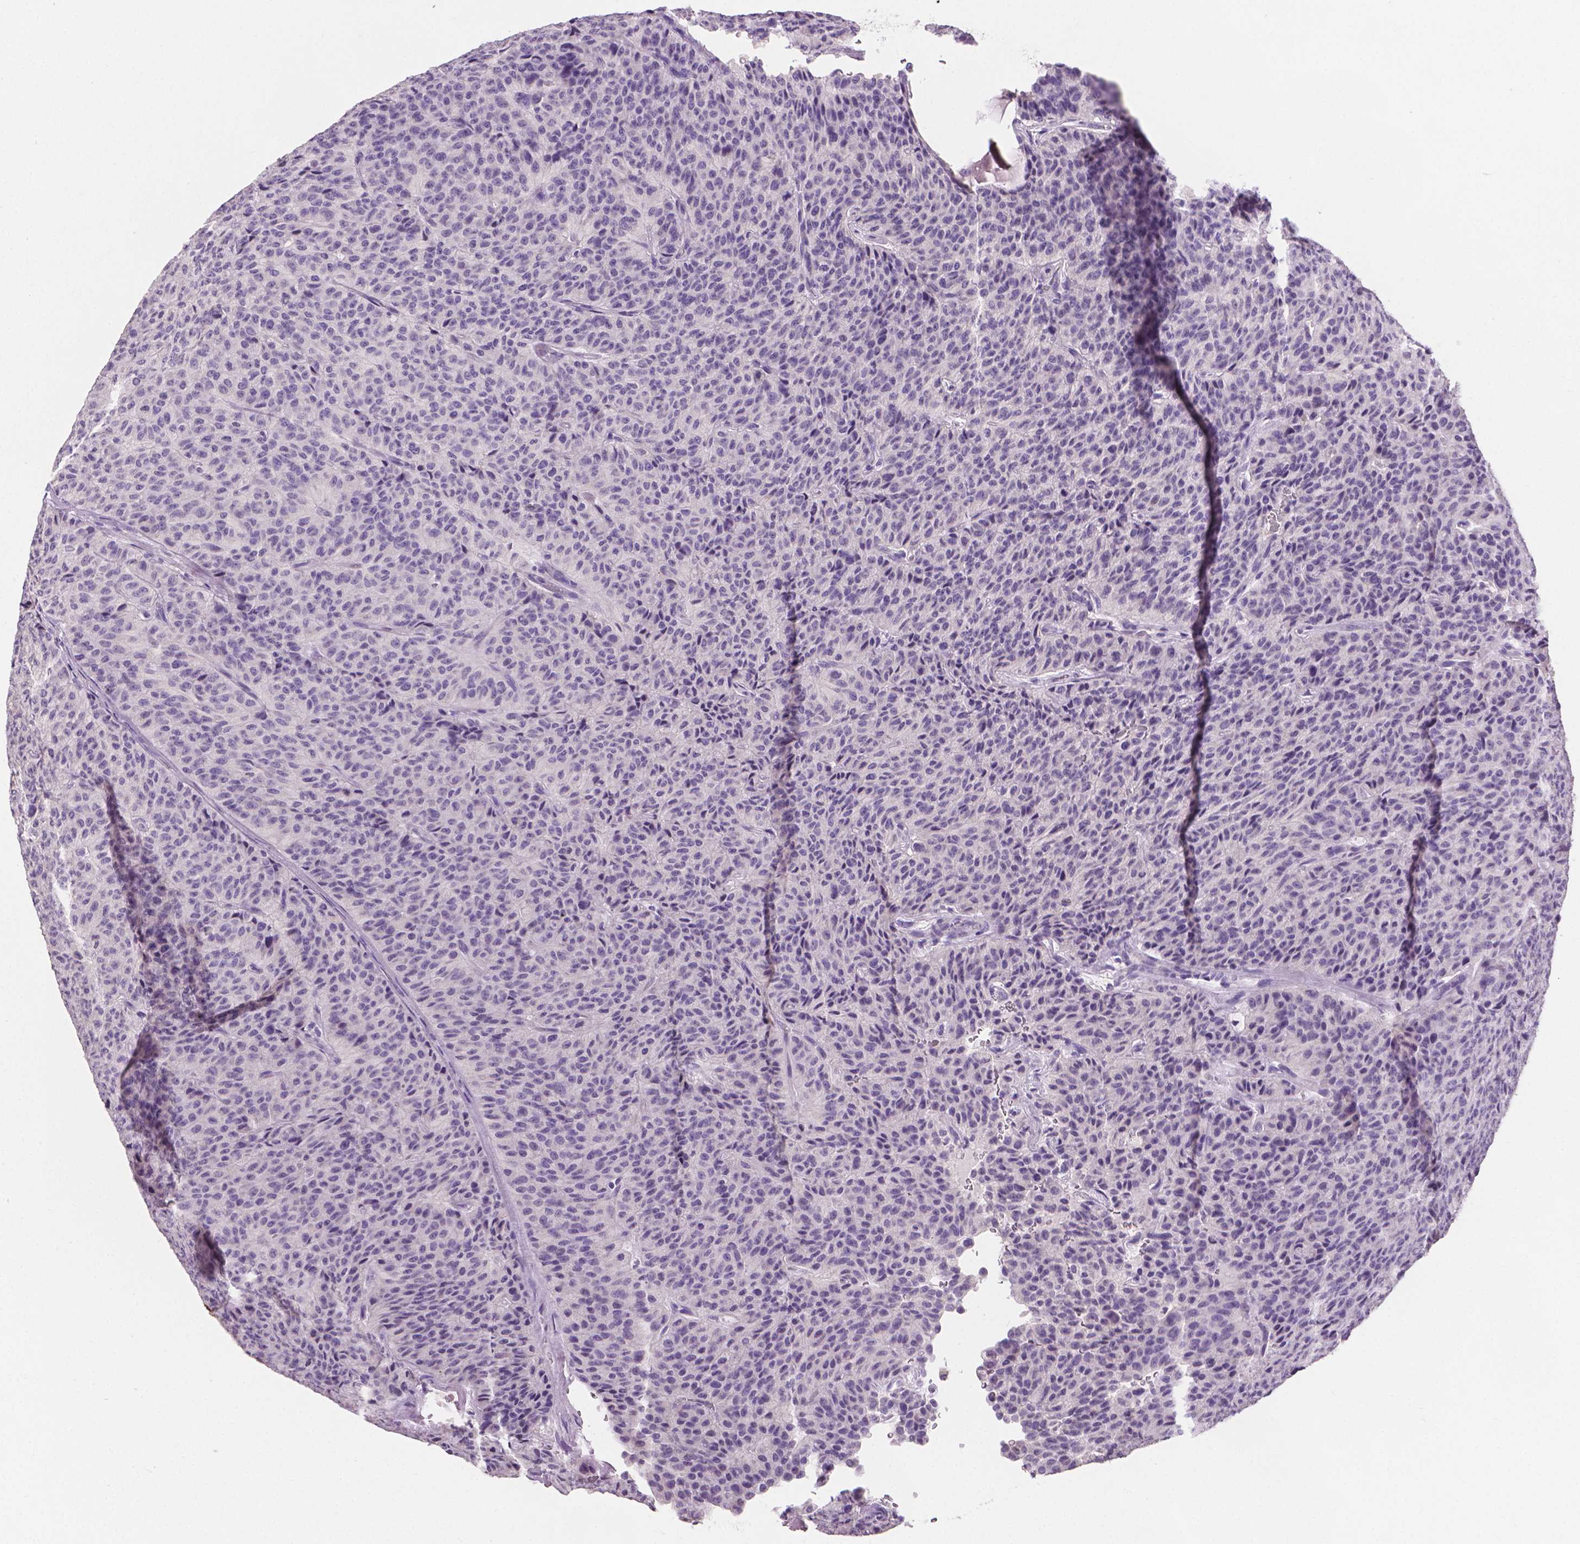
{"staining": {"intensity": "negative", "quantity": "none", "location": "none"}, "tissue": "carcinoid", "cell_type": "Tumor cells", "image_type": "cancer", "snomed": [{"axis": "morphology", "description": "Carcinoid, malignant, NOS"}, {"axis": "topography", "description": "Lung"}], "caption": "Tumor cells are negative for protein expression in human carcinoid.", "gene": "TNNI2", "patient": {"sex": "male", "age": 71}}